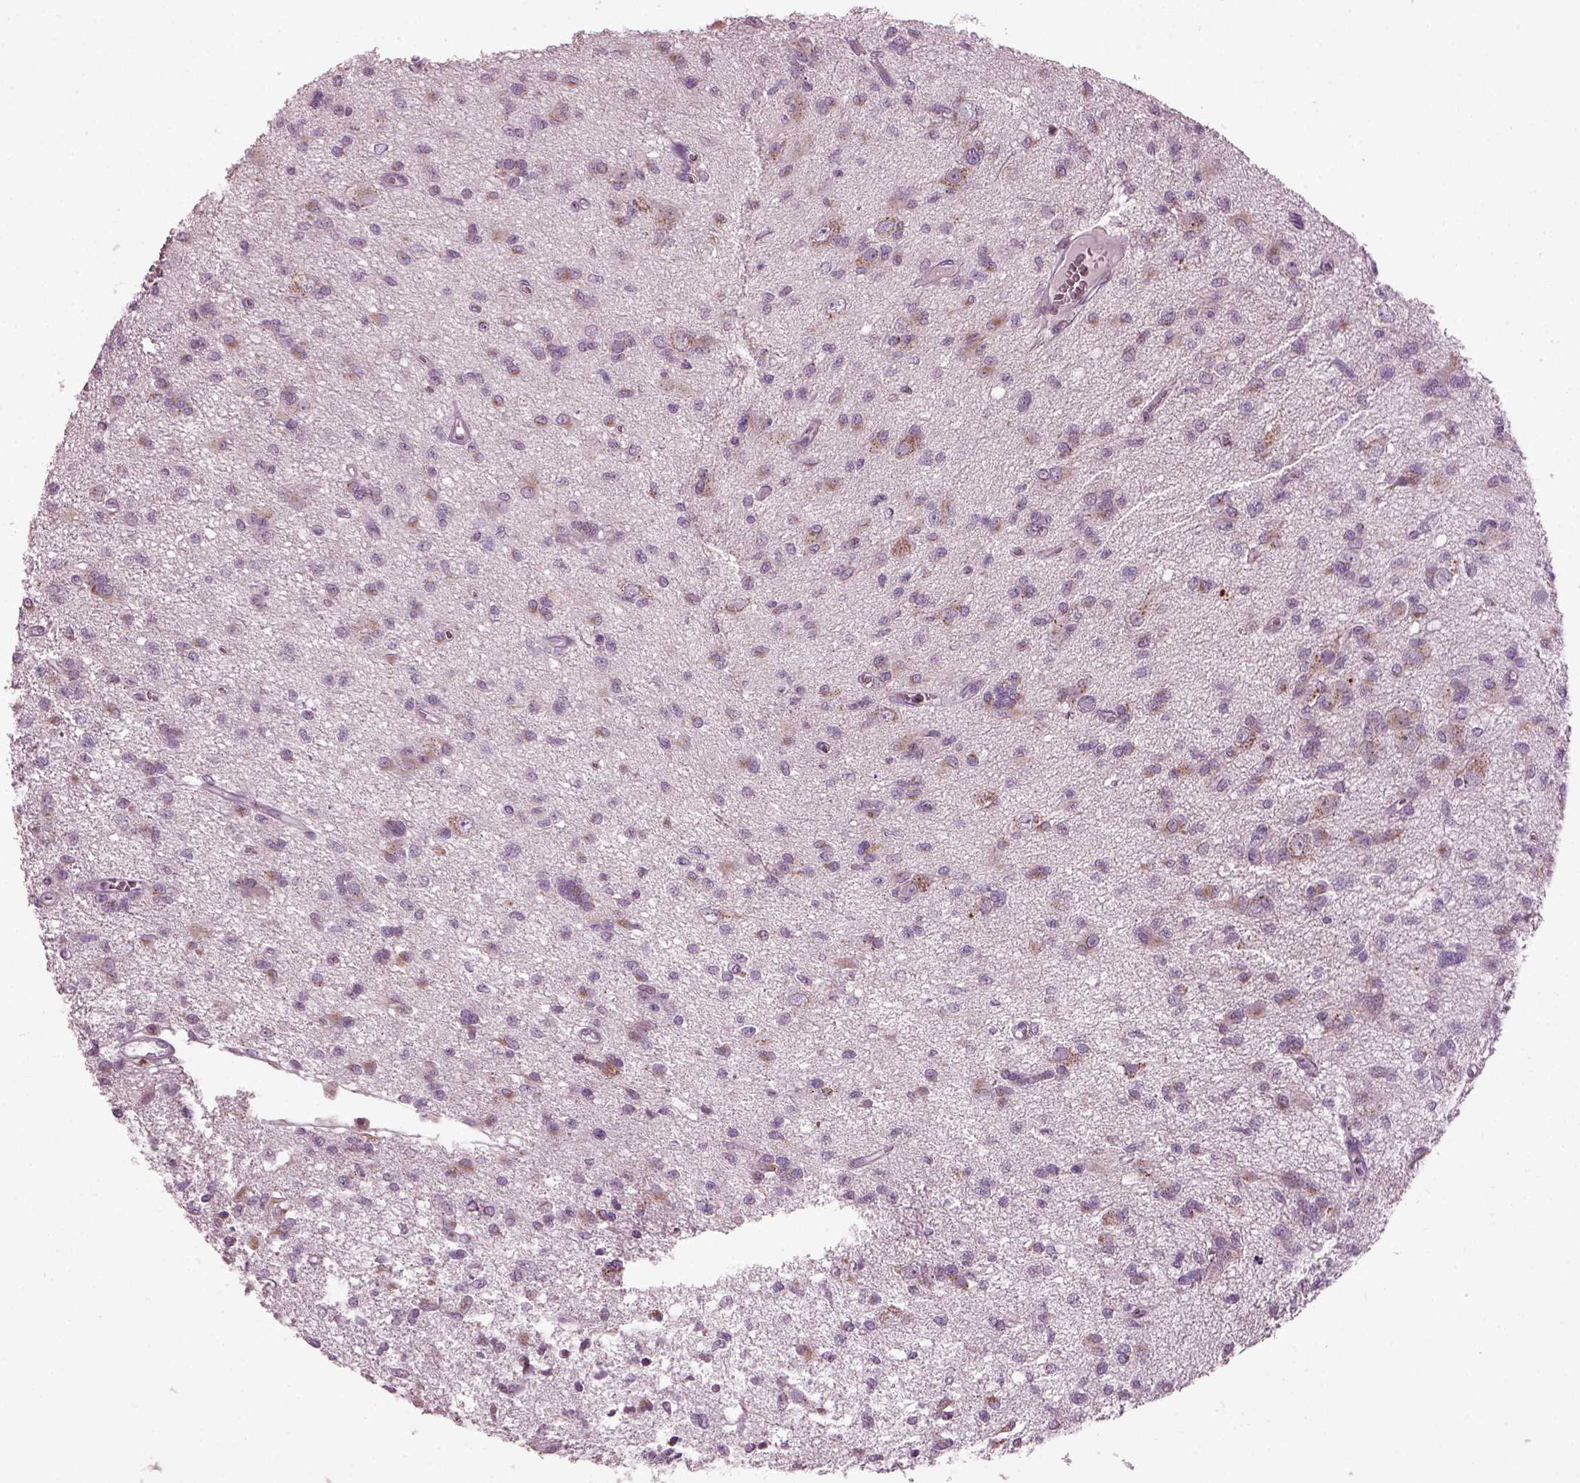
{"staining": {"intensity": "negative", "quantity": "none", "location": "none"}, "tissue": "glioma", "cell_type": "Tumor cells", "image_type": "cancer", "snomed": [{"axis": "morphology", "description": "Glioma, malignant, Low grade"}, {"axis": "topography", "description": "Brain"}], "caption": "Protein analysis of low-grade glioma (malignant) displays no significant staining in tumor cells.", "gene": "TMEM231", "patient": {"sex": "male", "age": 64}}